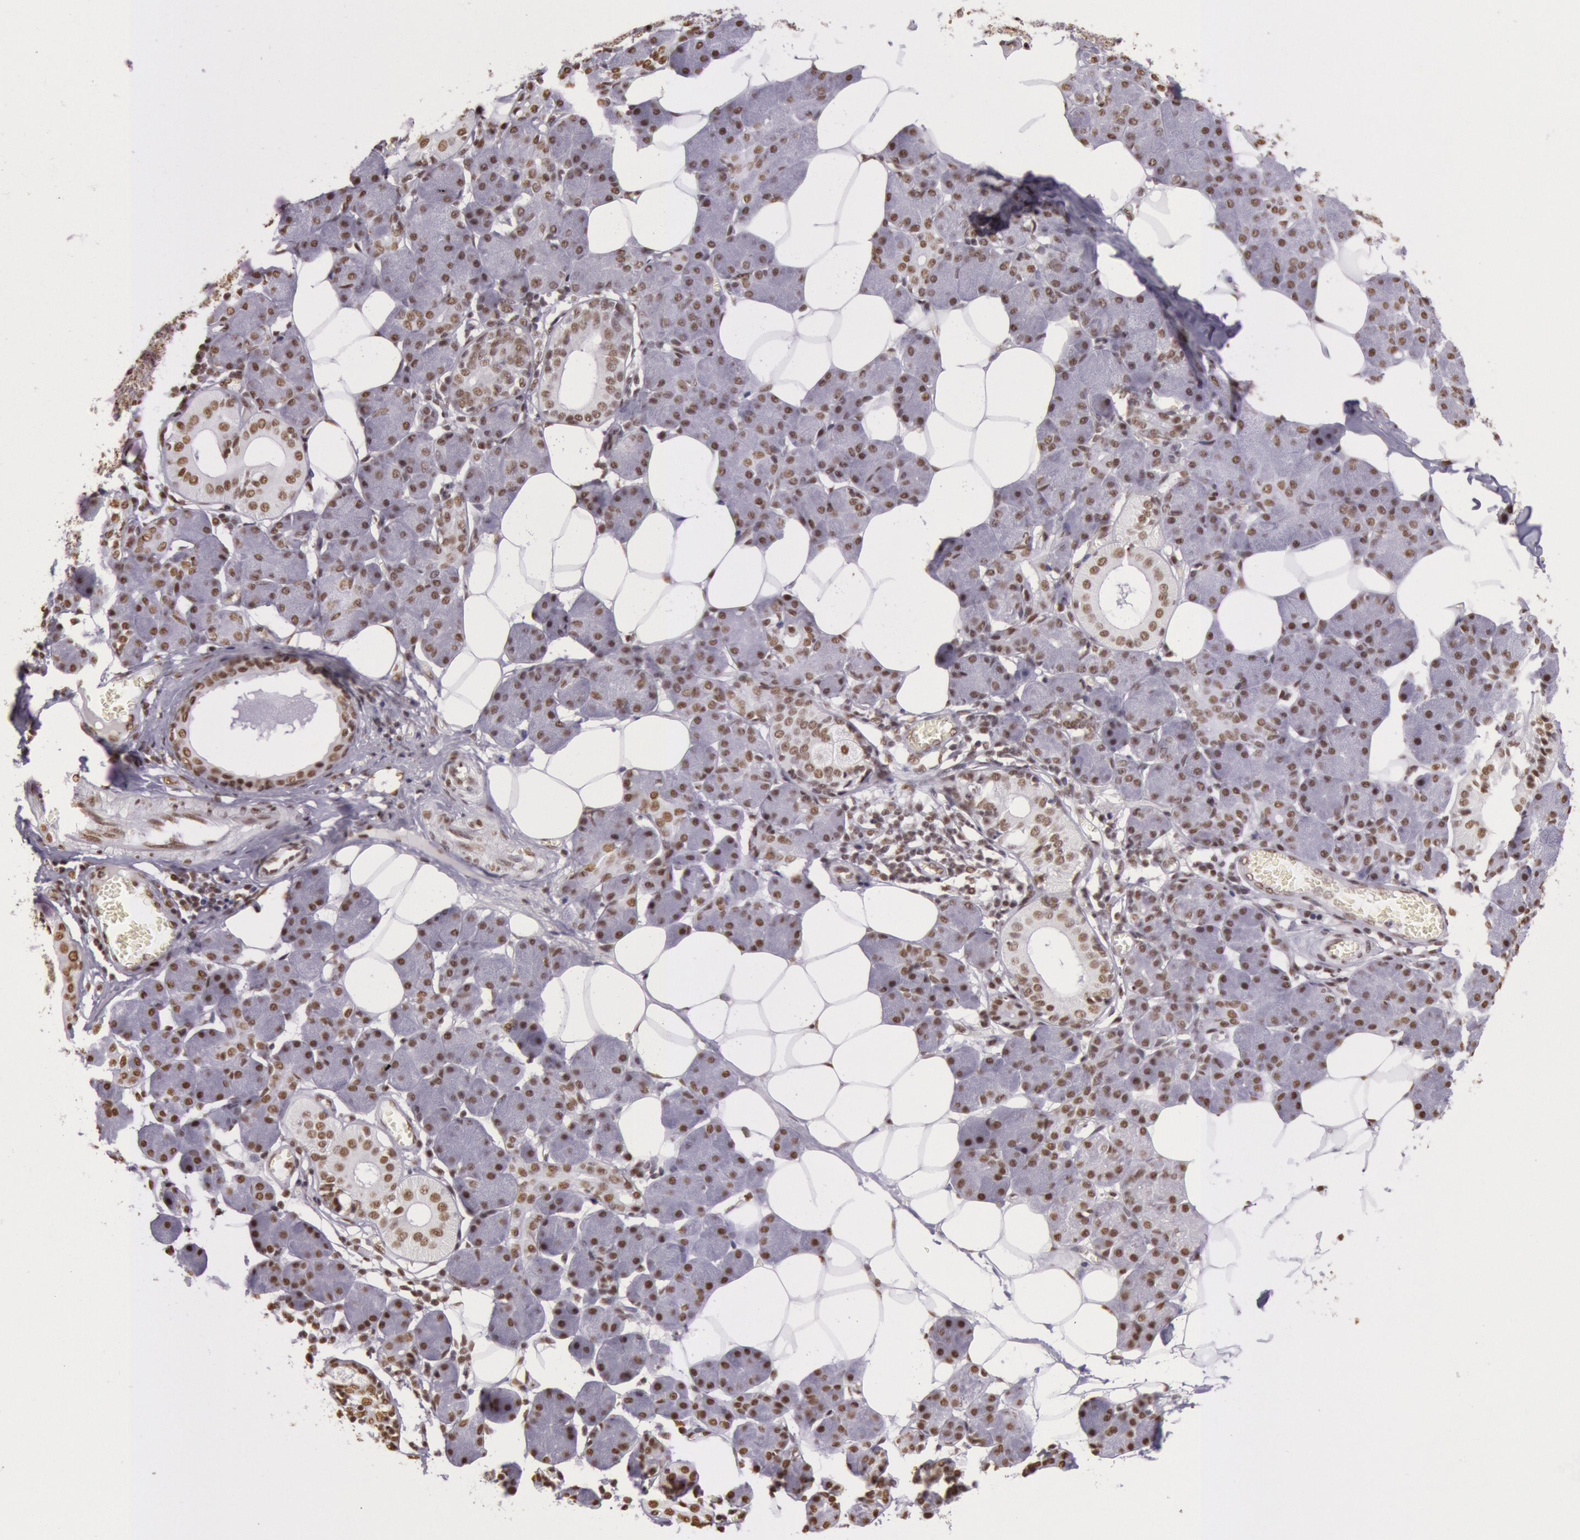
{"staining": {"intensity": "moderate", "quantity": ">75%", "location": "nuclear"}, "tissue": "salivary gland", "cell_type": "Glandular cells", "image_type": "normal", "snomed": [{"axis": "morphology", "description": "Normal tissue, NOS"}, {"axis": "morphology", "description": "Adenoma, NOS"}, {"axis": "topography", "description": "Salivary gland"}], "caption": "High-magnification brightfield microscopy of normal salivary gland stained with DAB (3,3'-diaminobenzidine) (brown) and counterstained with hematoxylin (blue). glandular cells exhibit moderate nuclear expression is seen in approximately>75% of cells. (IHC, brightfield microscopy, high magnification).", "gene": "HNRNPH1", "patient": {"sex": "female", "age": 32}}